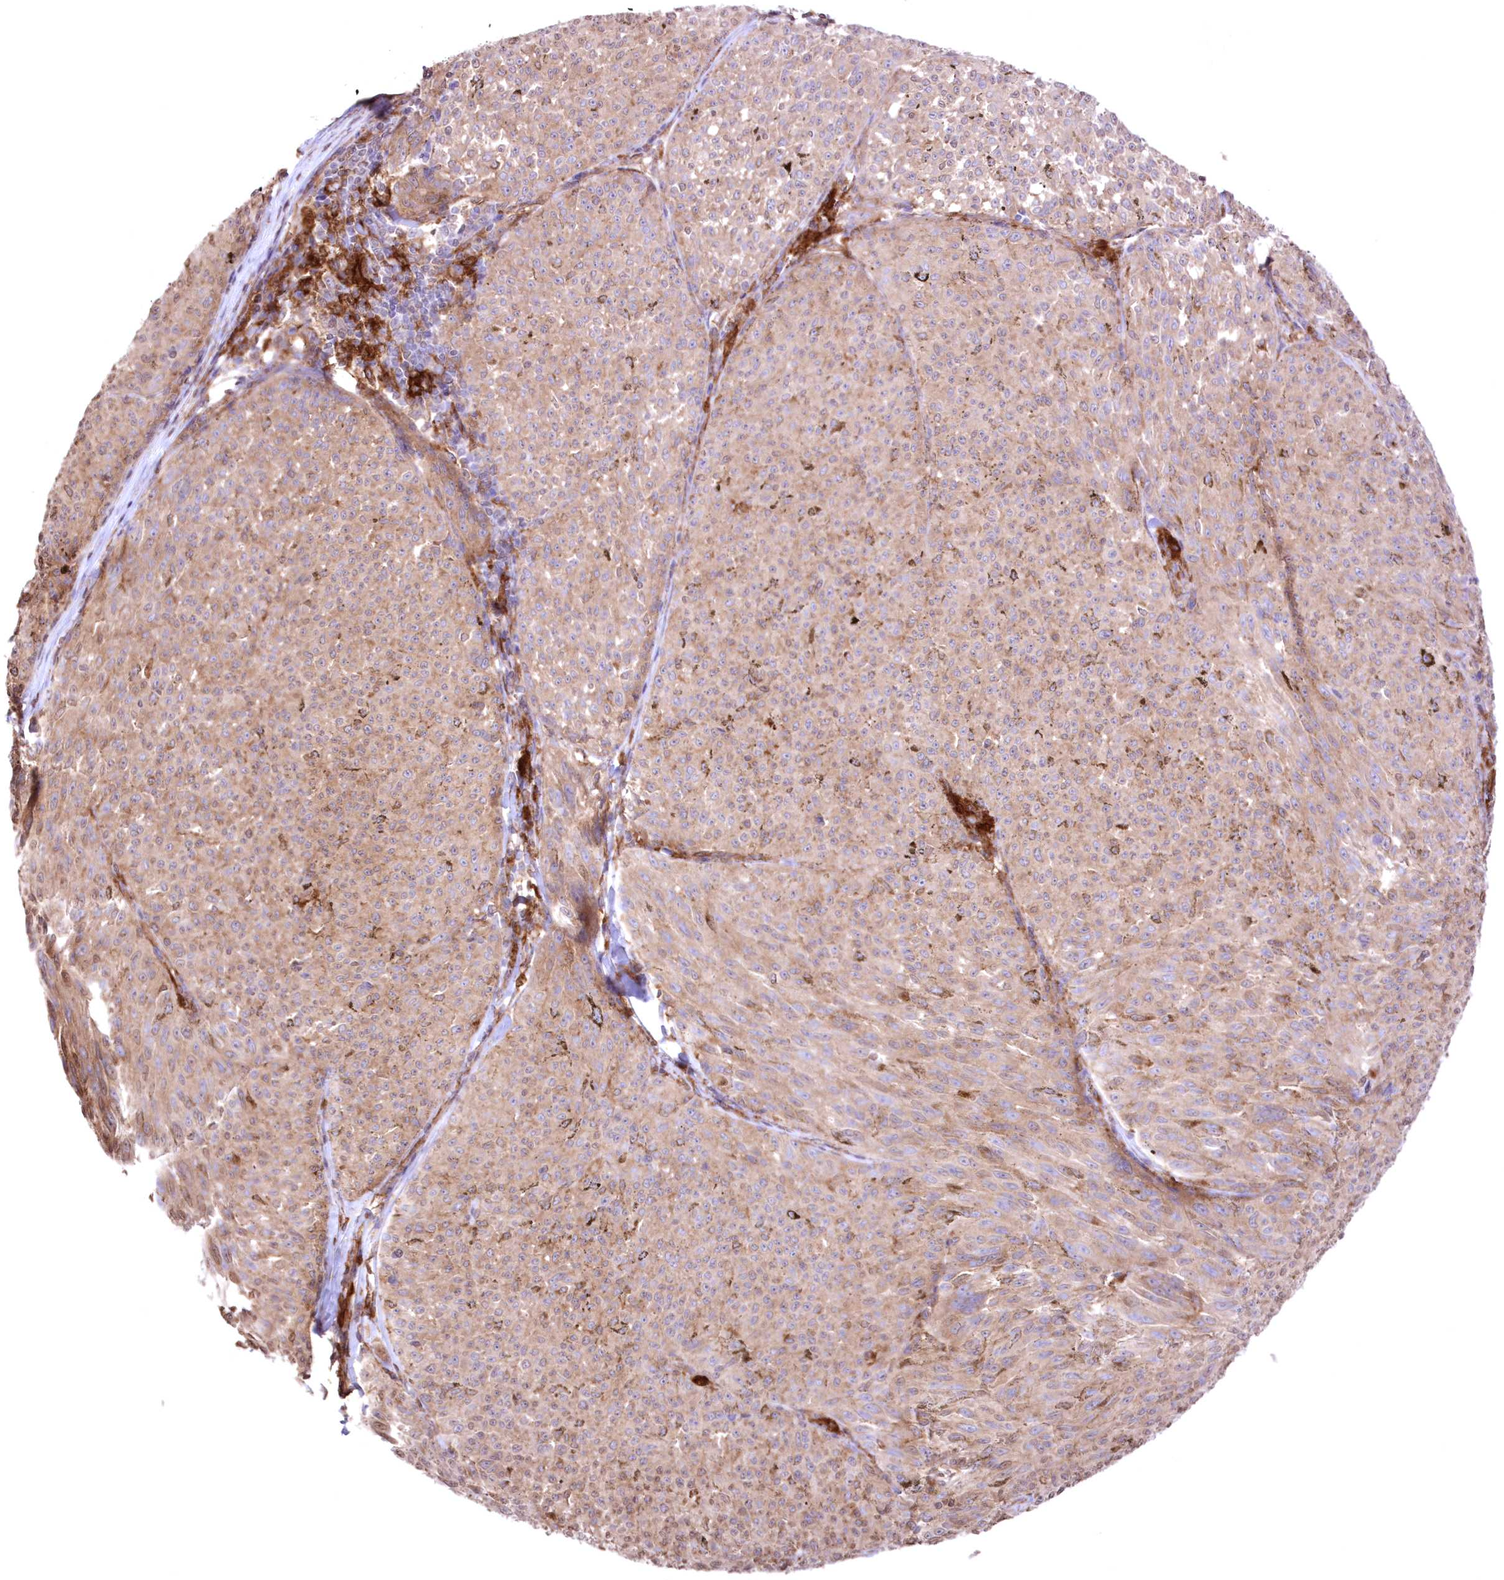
{"staining": {"intensity": "weak", "quantity": ">75%", "location": "cytoplasmic/membranous"}, "tissue": "melanoma", "cell_type": "Tumor cells", "image_type": "cancer", "snomed": [{"axis": "morphology", "description": "Malignant melanoma, NOS"}, {"axis": "topography", "description": "Skin"}], "caption": "Human melanoma stained for a protein (brown) reveals weak cytoplasmic/membranous positive staining in about >75% of tumor cells.", "gene": "FCHO2", "patient": {"sex": "female", "age": 72}}